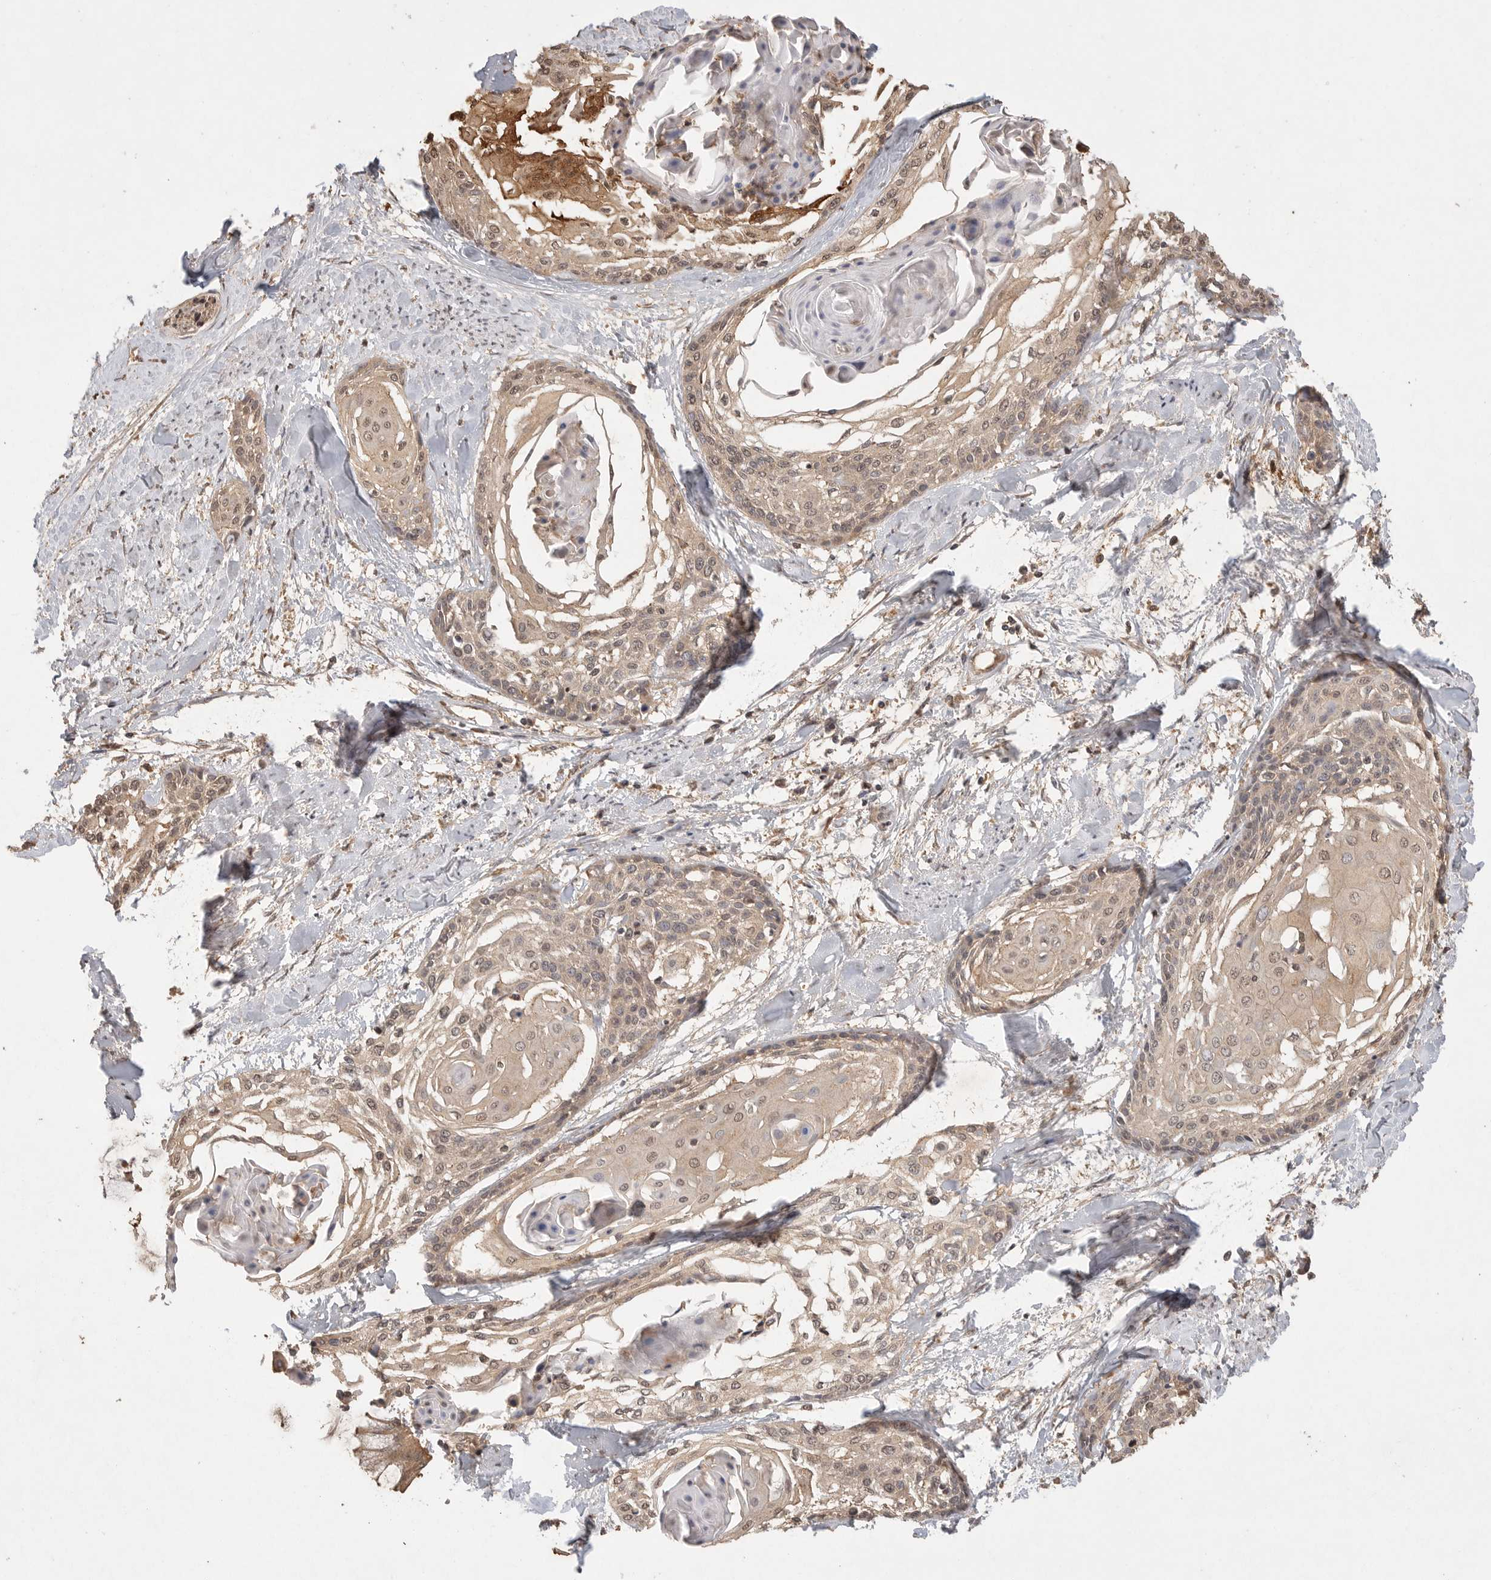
{"staining": {"intensity": "weak", "quantity": ">75%", "location": "cytoplasmic/membranous,nuclear"}, "tissue": "cervical cancer", "cell_type": "Tumor cells", "image_type": "cancer", "snomed": [{"axis": "morphology", "description": "Squamous cell carcinoma, NOS"}, {"axis": "topography", "description": "Cervix"}], "caption": "Squamous cell carcinoma (cervical) tissue shows weak cytoplasmic/membranous and nuclear positivity in approximately >75% of tumor cells, visualized by immunohistochemistry.", "gene": "PRMT3", "patient": {"sex": "female", "age": 57}}